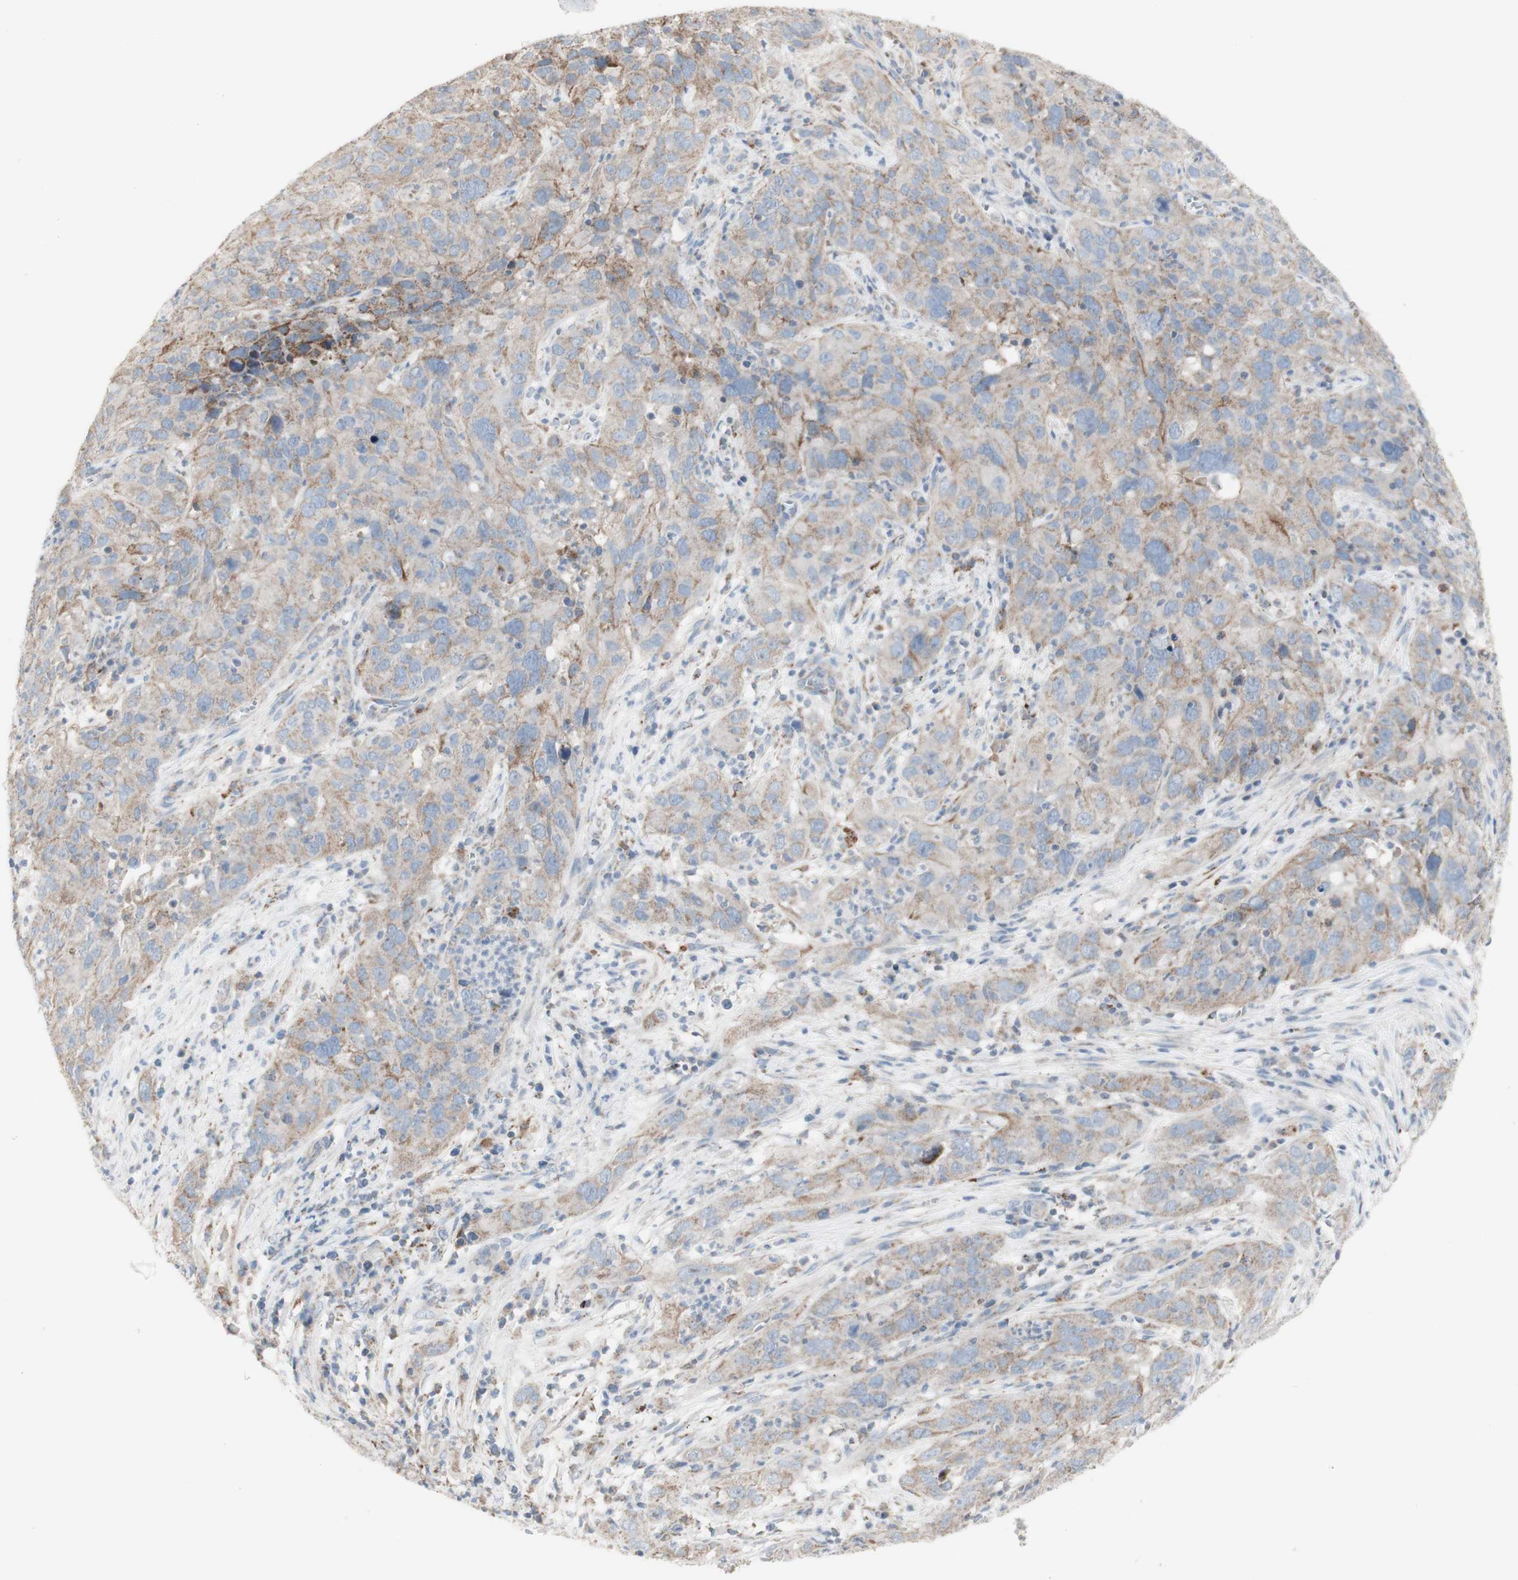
{"staining": {"intensity": "weak", "quantity": "25%-75%", "location": "cytoplasmic/membranous"}, "tissue": "cervical cancer", "cell_type": "Tumor cells", "image_type": "cancer", "snomed": [{"axis": "morphology", "description": "Squamous cell carcinoma, NOS"}, {"axis": "topography", "description": "Cervix"}], "caption": "Protein expression by IHC reveals weak cytoplasmic/membranous staining in approximately 25%-75% of tumor cells in cervical cancer.", "gene": "CNTNAP1", "patient": {"sex": "female", "age": 32}}